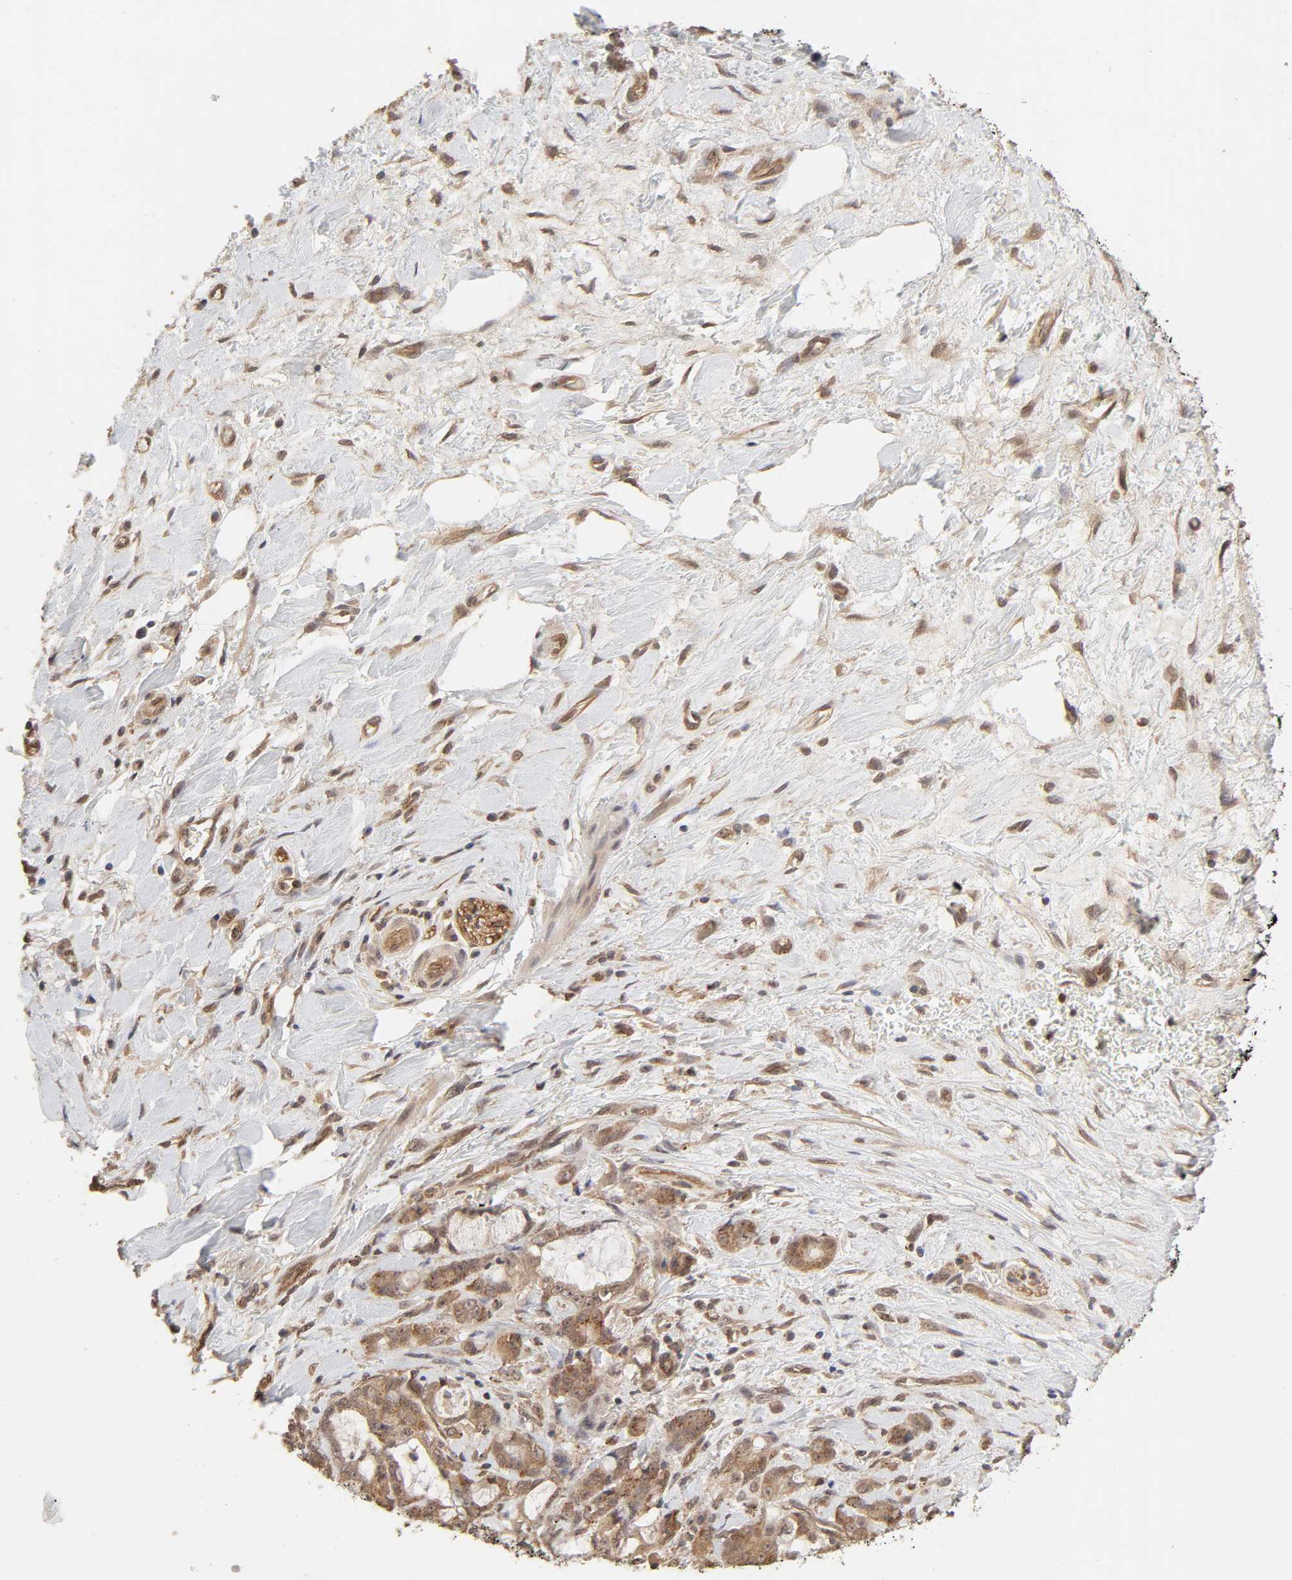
{"staining": {"intensity": "moderate", "quantity": ">75%", "location": "cytoplasmic/membranous"}, "tissue": "pancreatic cancer", "cell_type": "Tumor cells", "image_type": "cancer", "snomed": [{"axis": "morphology", "description": "Adenocarcinoma, NOS"}, {"axis": "topography", "description": "Pancreas"}], "caption": "High-magnification brightfield microscopy of pancreatic cancer stained with DAB (brown) and counterstained with hematoxylin (blue). tumor cells exhibit moderate cytoplasmic/membranous expression is identified in about>75% of cells.", "gene": "MAPK1", "patient": {"sex": "female", "age": 73}}